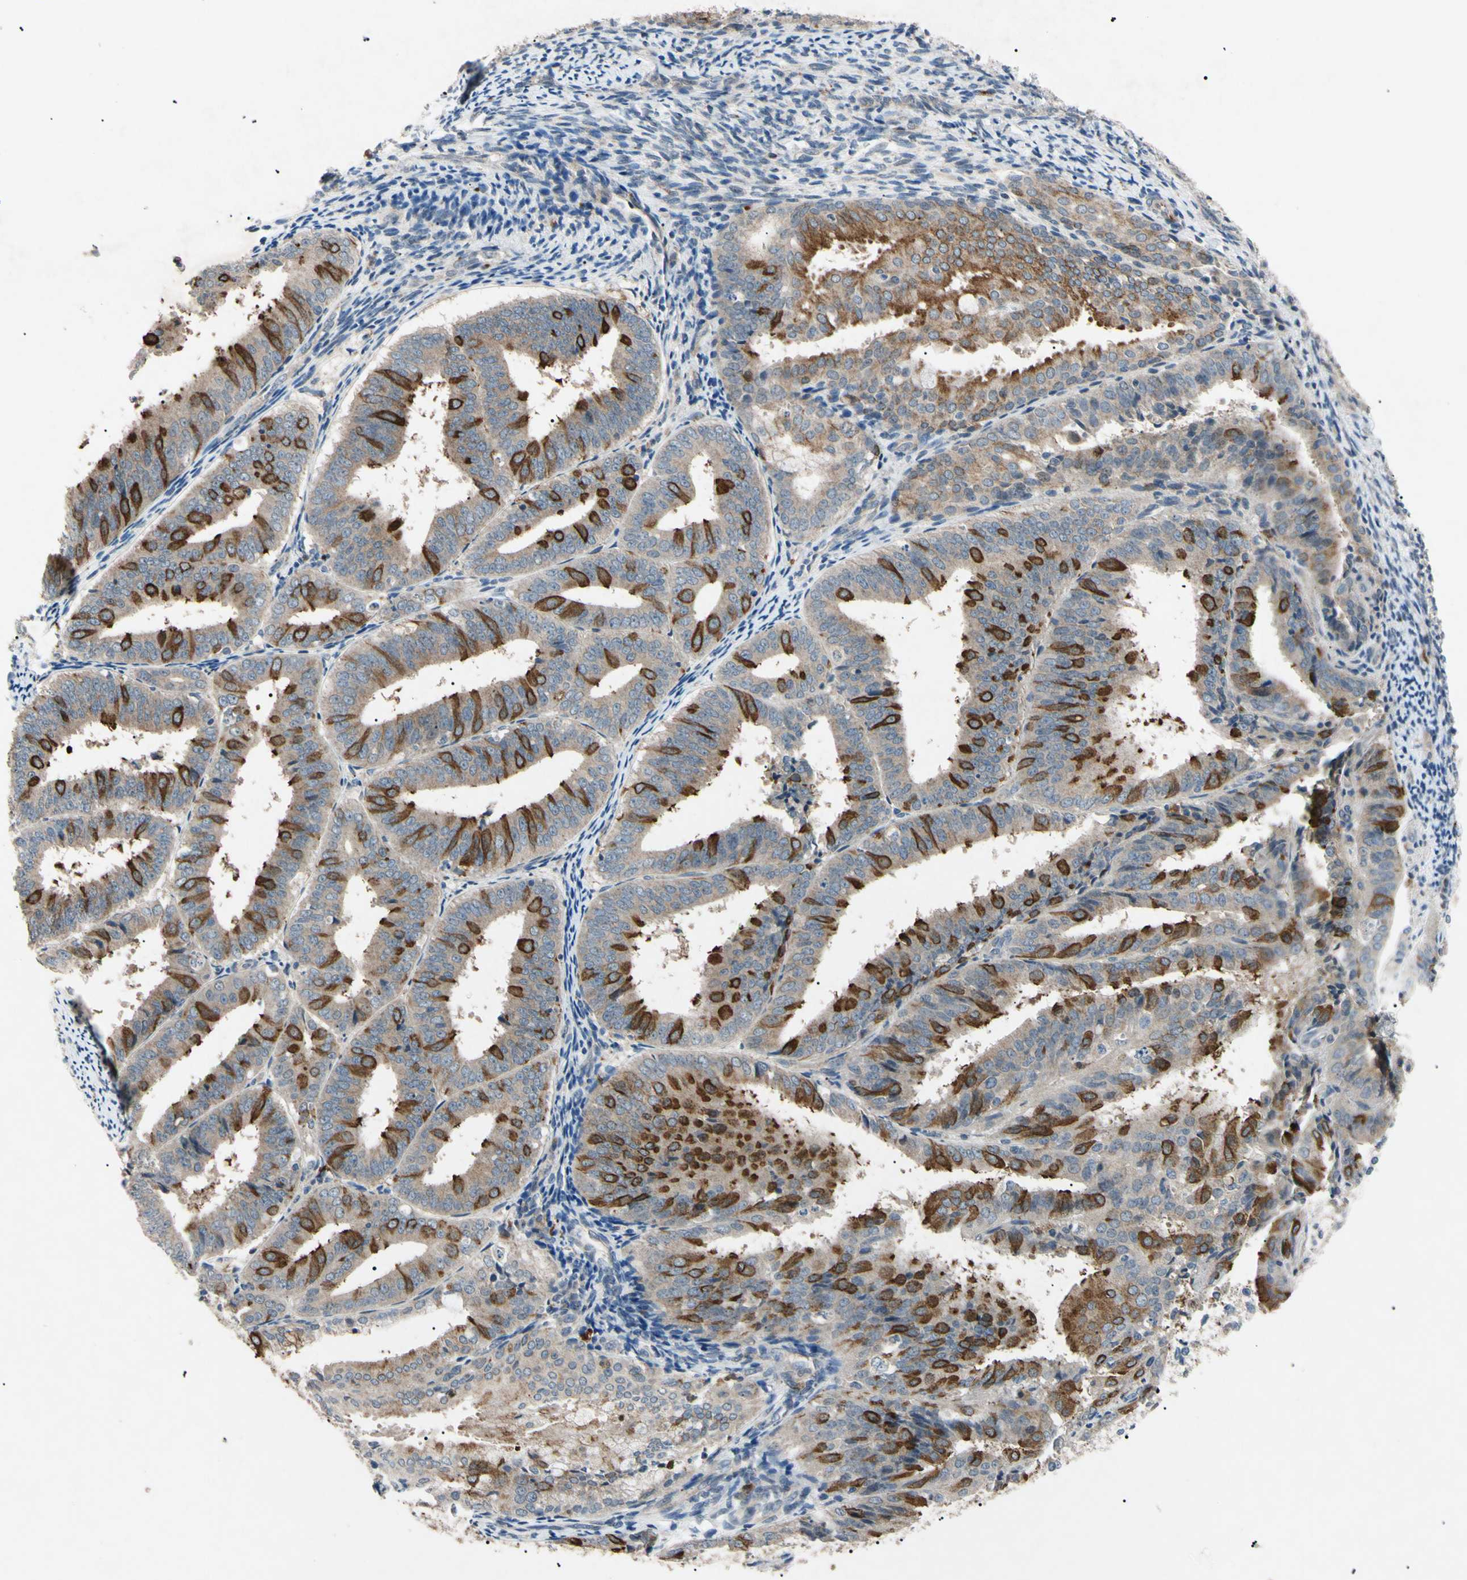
{"staining": {"intensity": "strong", "quantity": "<25%", "location": "cytoplasmic/membranous,nuclear"}, "tissue": "endometrial cancer", "cell_type": "Tumor cells", "image_type": "cancer", "snomed": [{"axis": "morphology", "description": "Adenocarcinoma, NOS"}, {"axis": "topography", "description": "Endometrium"}], "caption": "Protein expression analysis of endometrial cancer shows strong cytoplasmic/membranous and nuclear expression in approximately <25% of tumor cells.", "gene": "TUBB4A", "patient": {"sex": "female", "age": 63}}